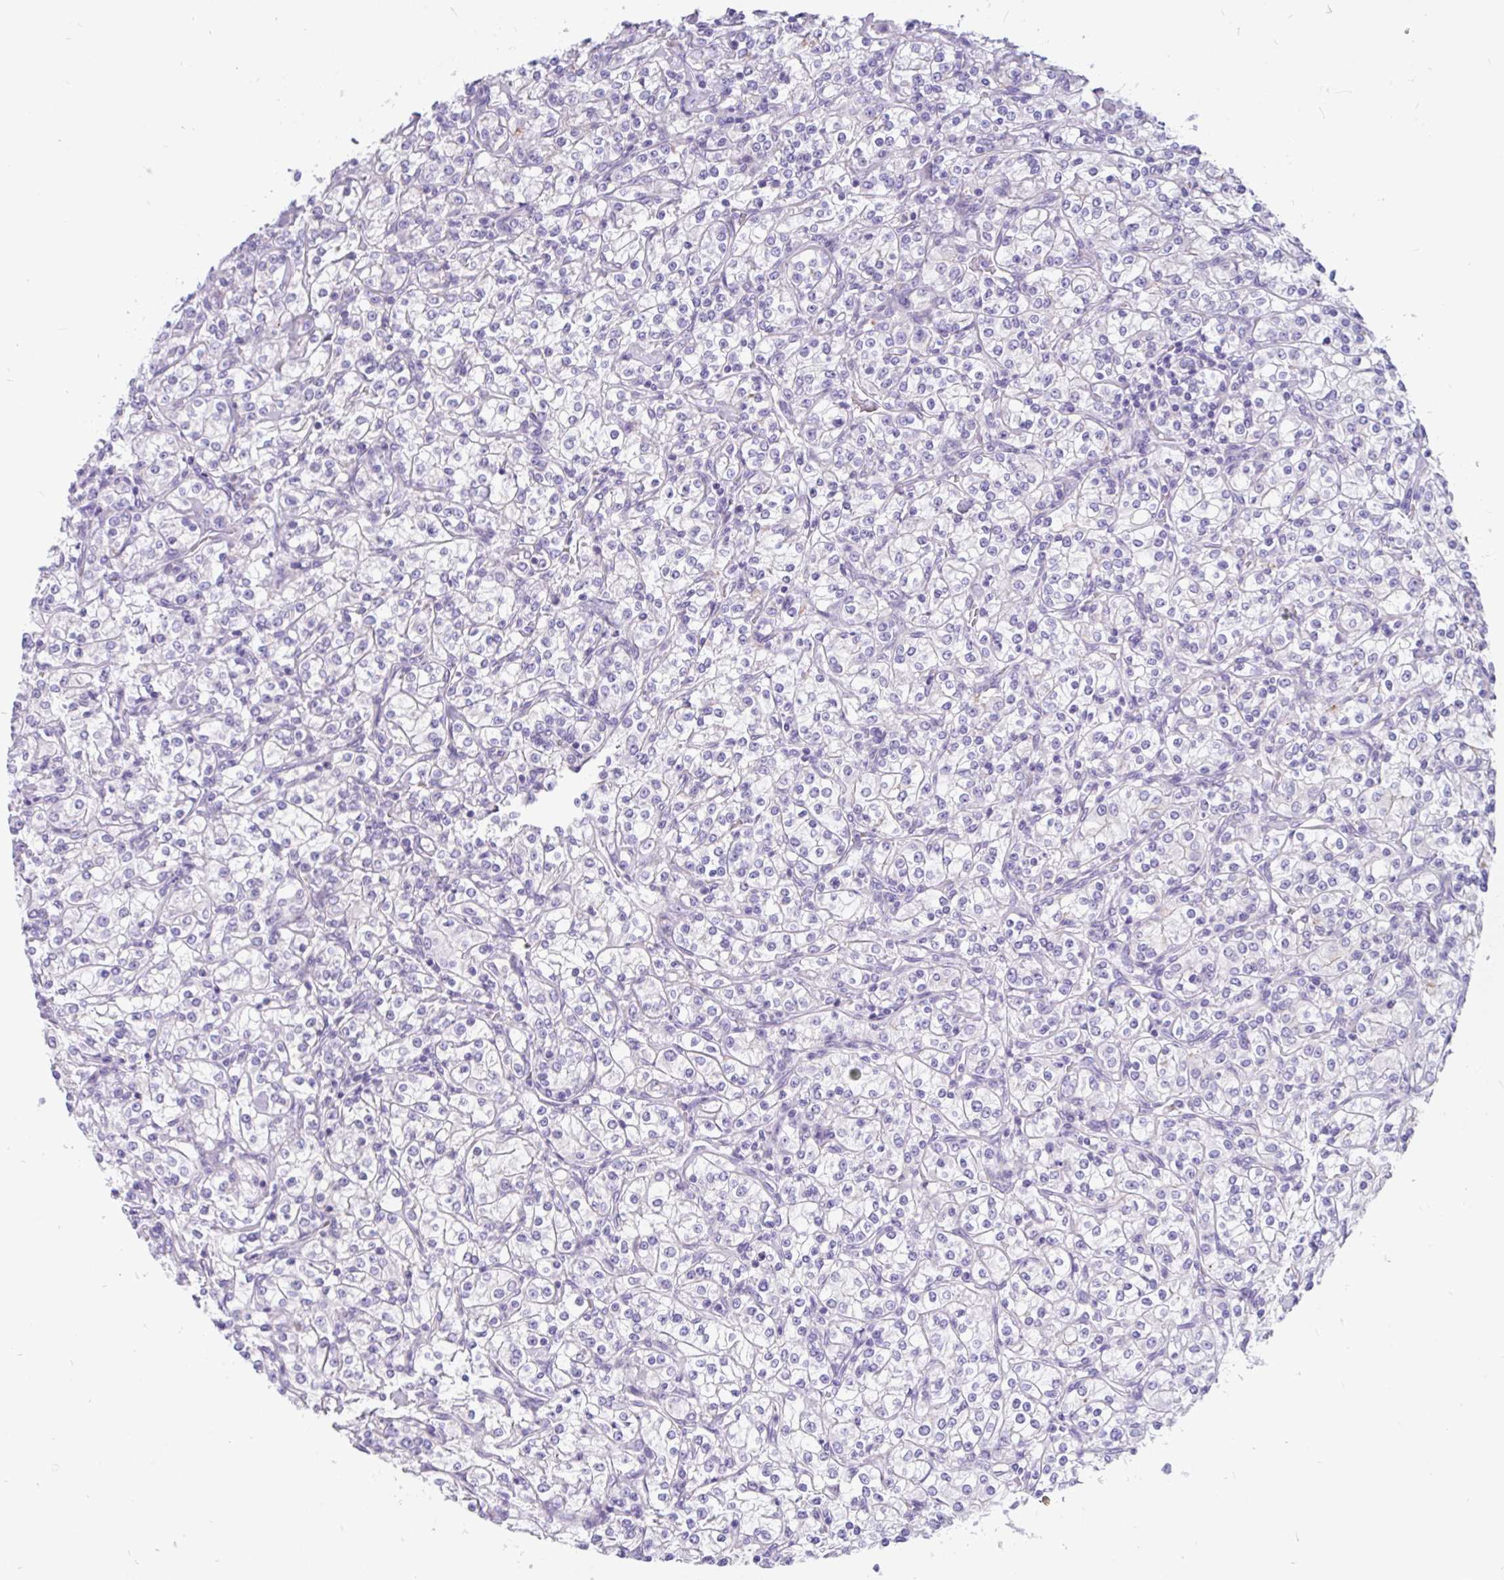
{"staining": {"intensity": "weak", "quantity": "<25%", "location": "cytoplasmic/membranous"}, "tissue": "renal cancer", "cell_type": "Tumor cells", "image_type": "cancer", "snomed": [{"axis": "morphology", "description": "Adenocarcinoma, NOS"}, {"axis": "topography", "description": "Kidney"}], "caption": "Tumor cells show no significant staining in renal adenocarcinoma.", "gene": "KIAA2013", "patient": {"sex": "male", "age": 77}}